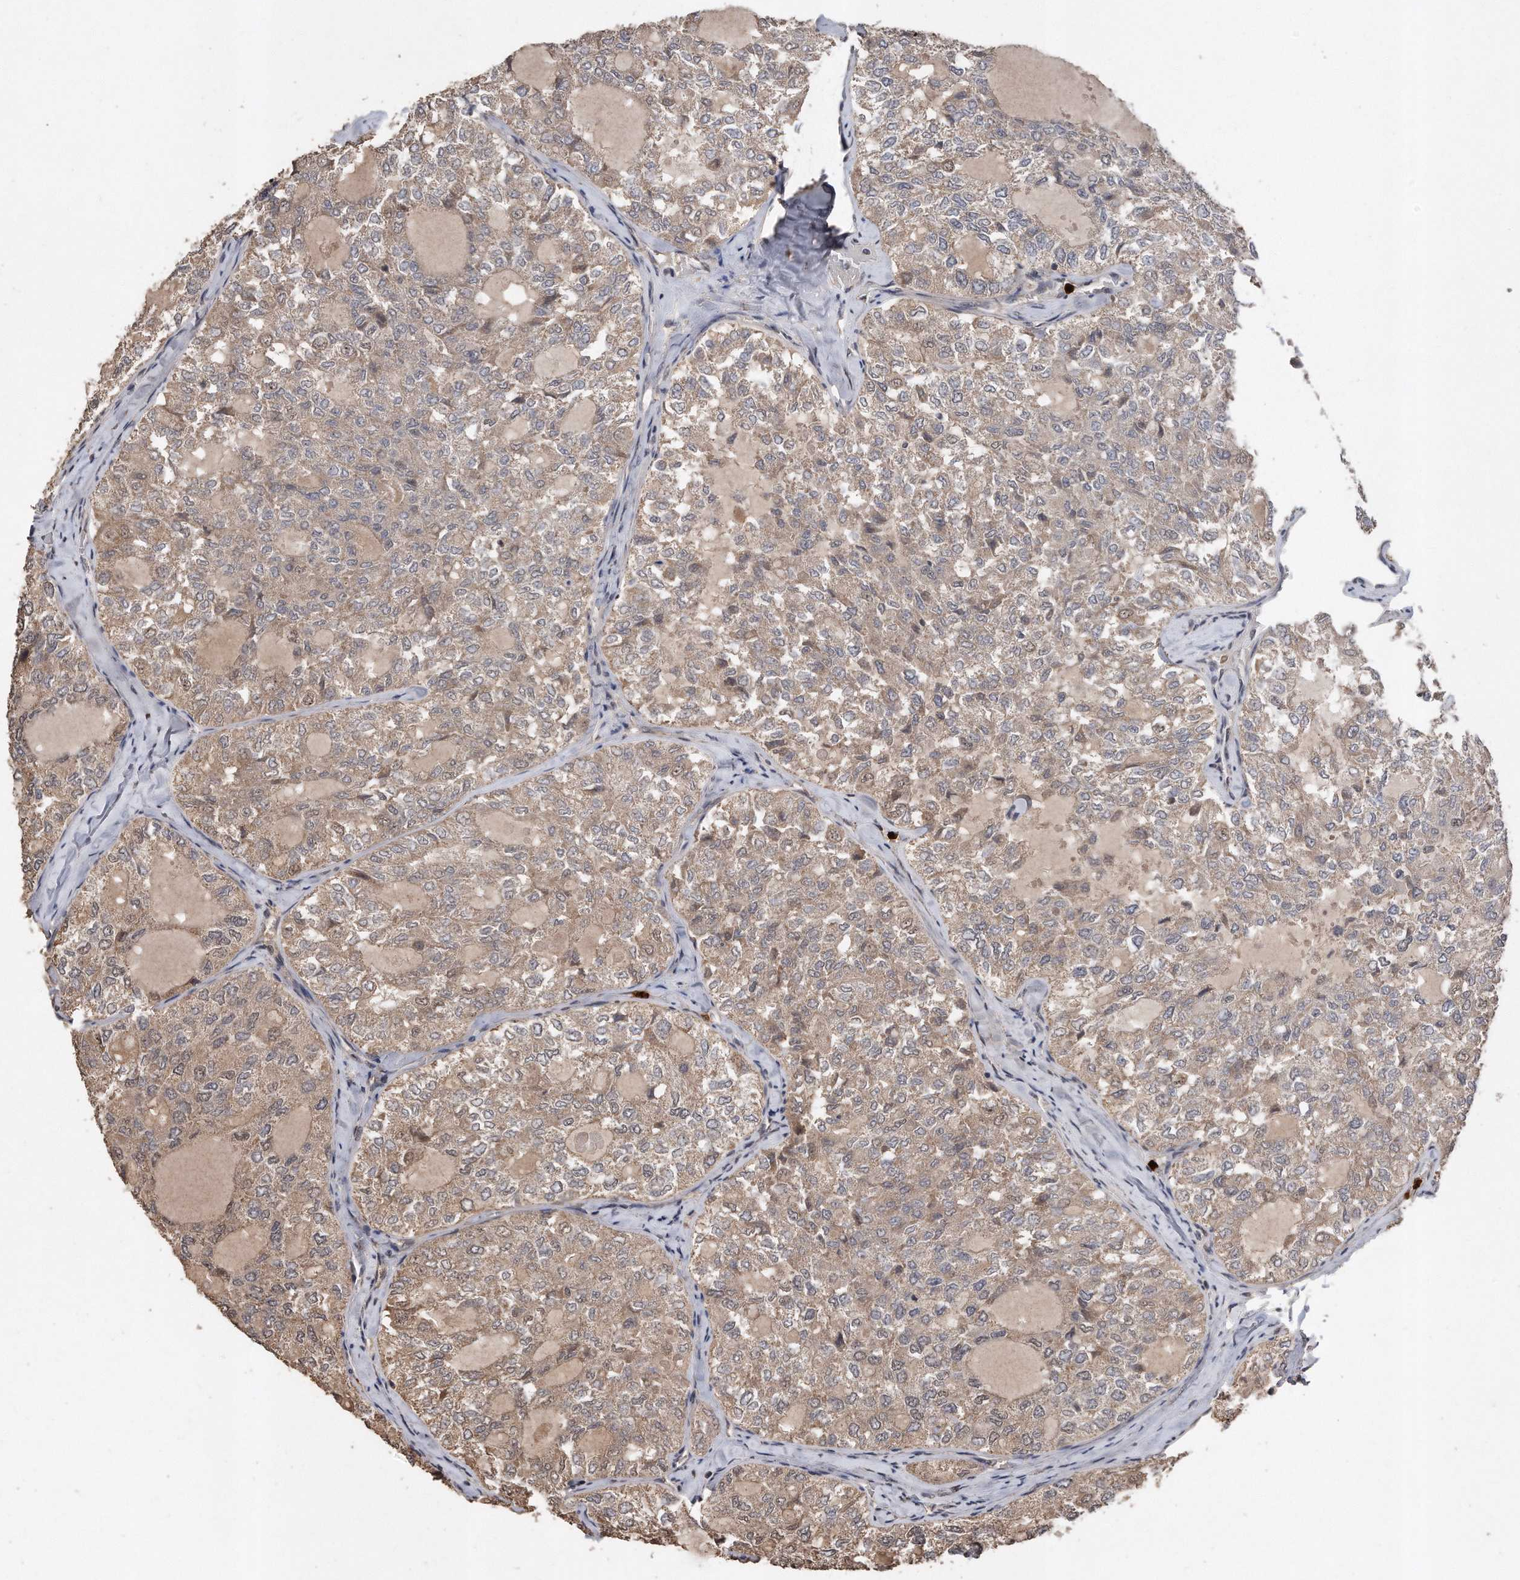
{"staining": {"intensity": "weak", "quantity": ">75%", "location": "cytoplasmic/membranous,nuclear"}, "tissue": "thyroid cancer", "cell_type": "Tumor cells", "image_type": "cancer", "snomed": [{"axis": "morphology", "description": "Follicular adenoma carcinoma, NOS"}, {"axis": "topography", "description": "Thyroid gland"}], "caption": "Thyroid cancer stained with immunohistochemistry (IHC) reveals weak cytoplasmic/membranous and nuclear expression in approximately >75% of tumor cells.", "gene": "PELO", "patient": {"sex": "male", "age": 75}}